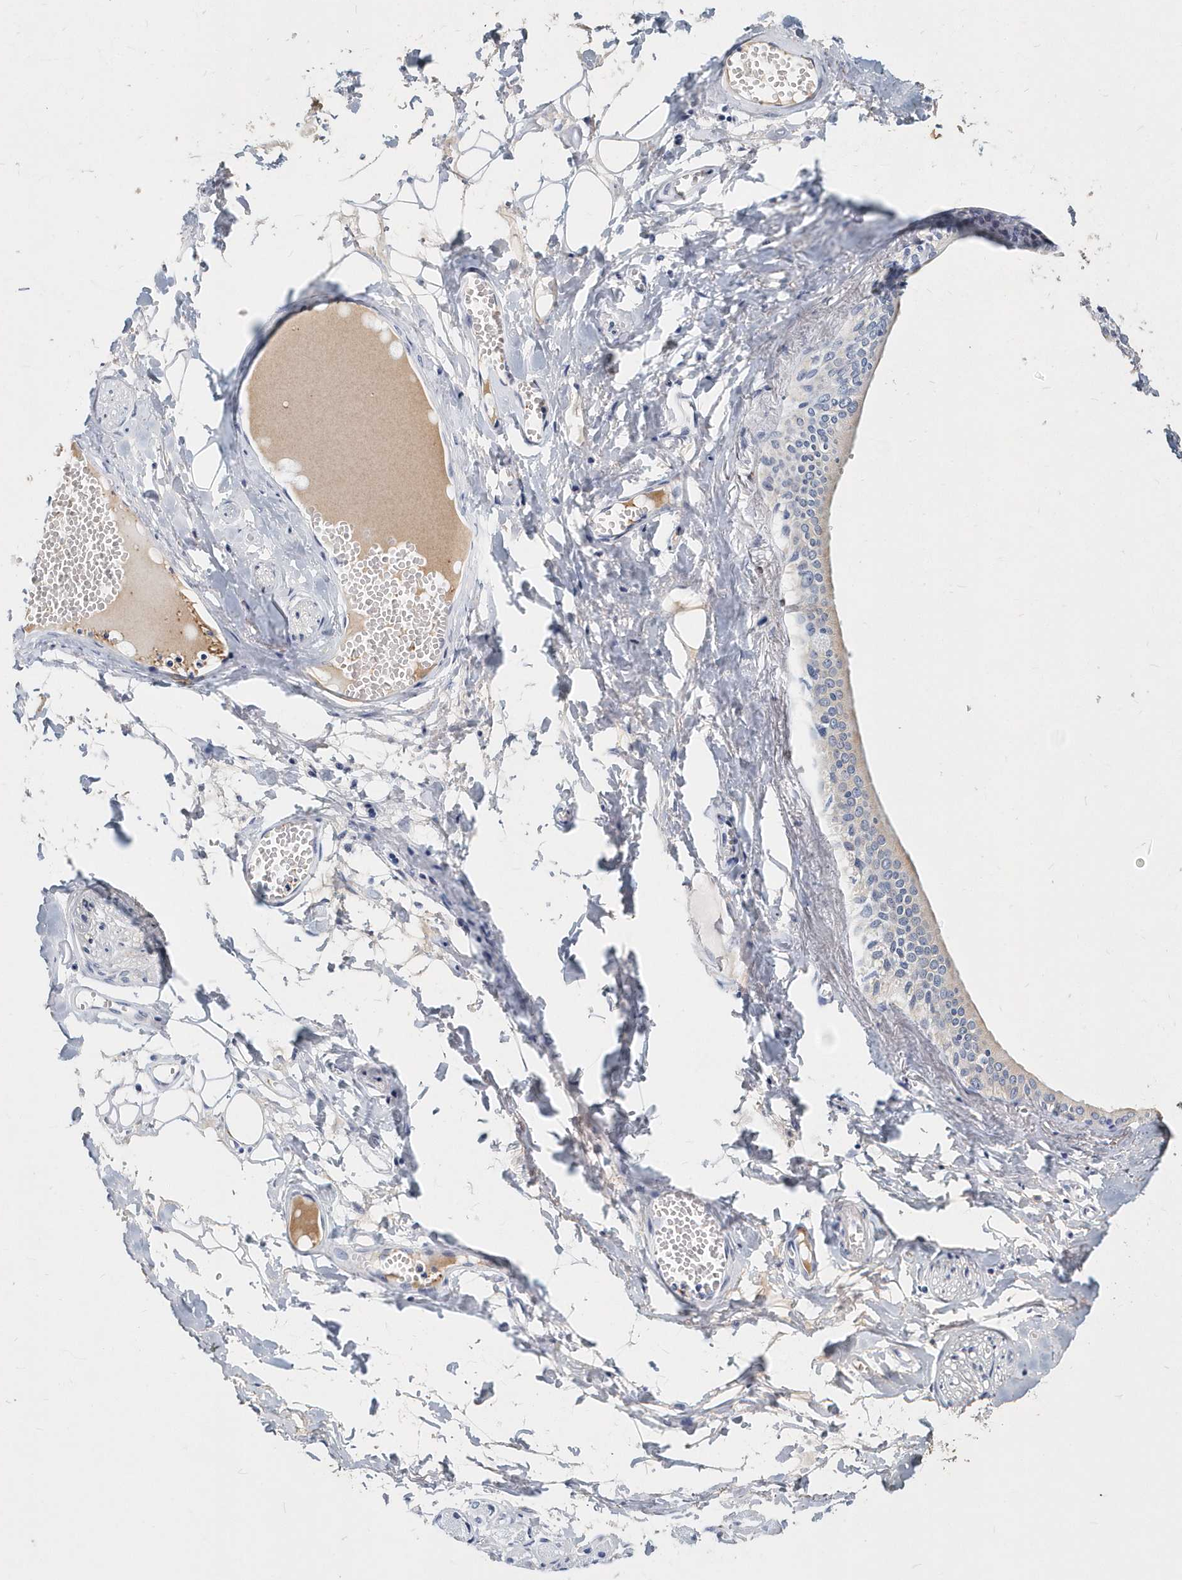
{"staining": {"intensity": "weak", "quantity": "<25%", "location": "cytoplasmic/membranous"}, "tissue": "adipose tissue", "cell_type": "Adipocytes", "image_type": "normal", "snomed": [{"axis": "morphology", "description": "Normal tissue, NOS"}, {"axis": "morphology", "description": "Inflammation, NOS"}, {"axis": "topography", "description": "Salivary gland"}, {"axis": "topography", "description": "Peripheral nerve tissue"}], "caption": "Micrograph shows no protein positivity in adipocytes of benign adipose tissue.", "gene": "ITGA2B", "patient": {"sex": "female", "age": 75}}